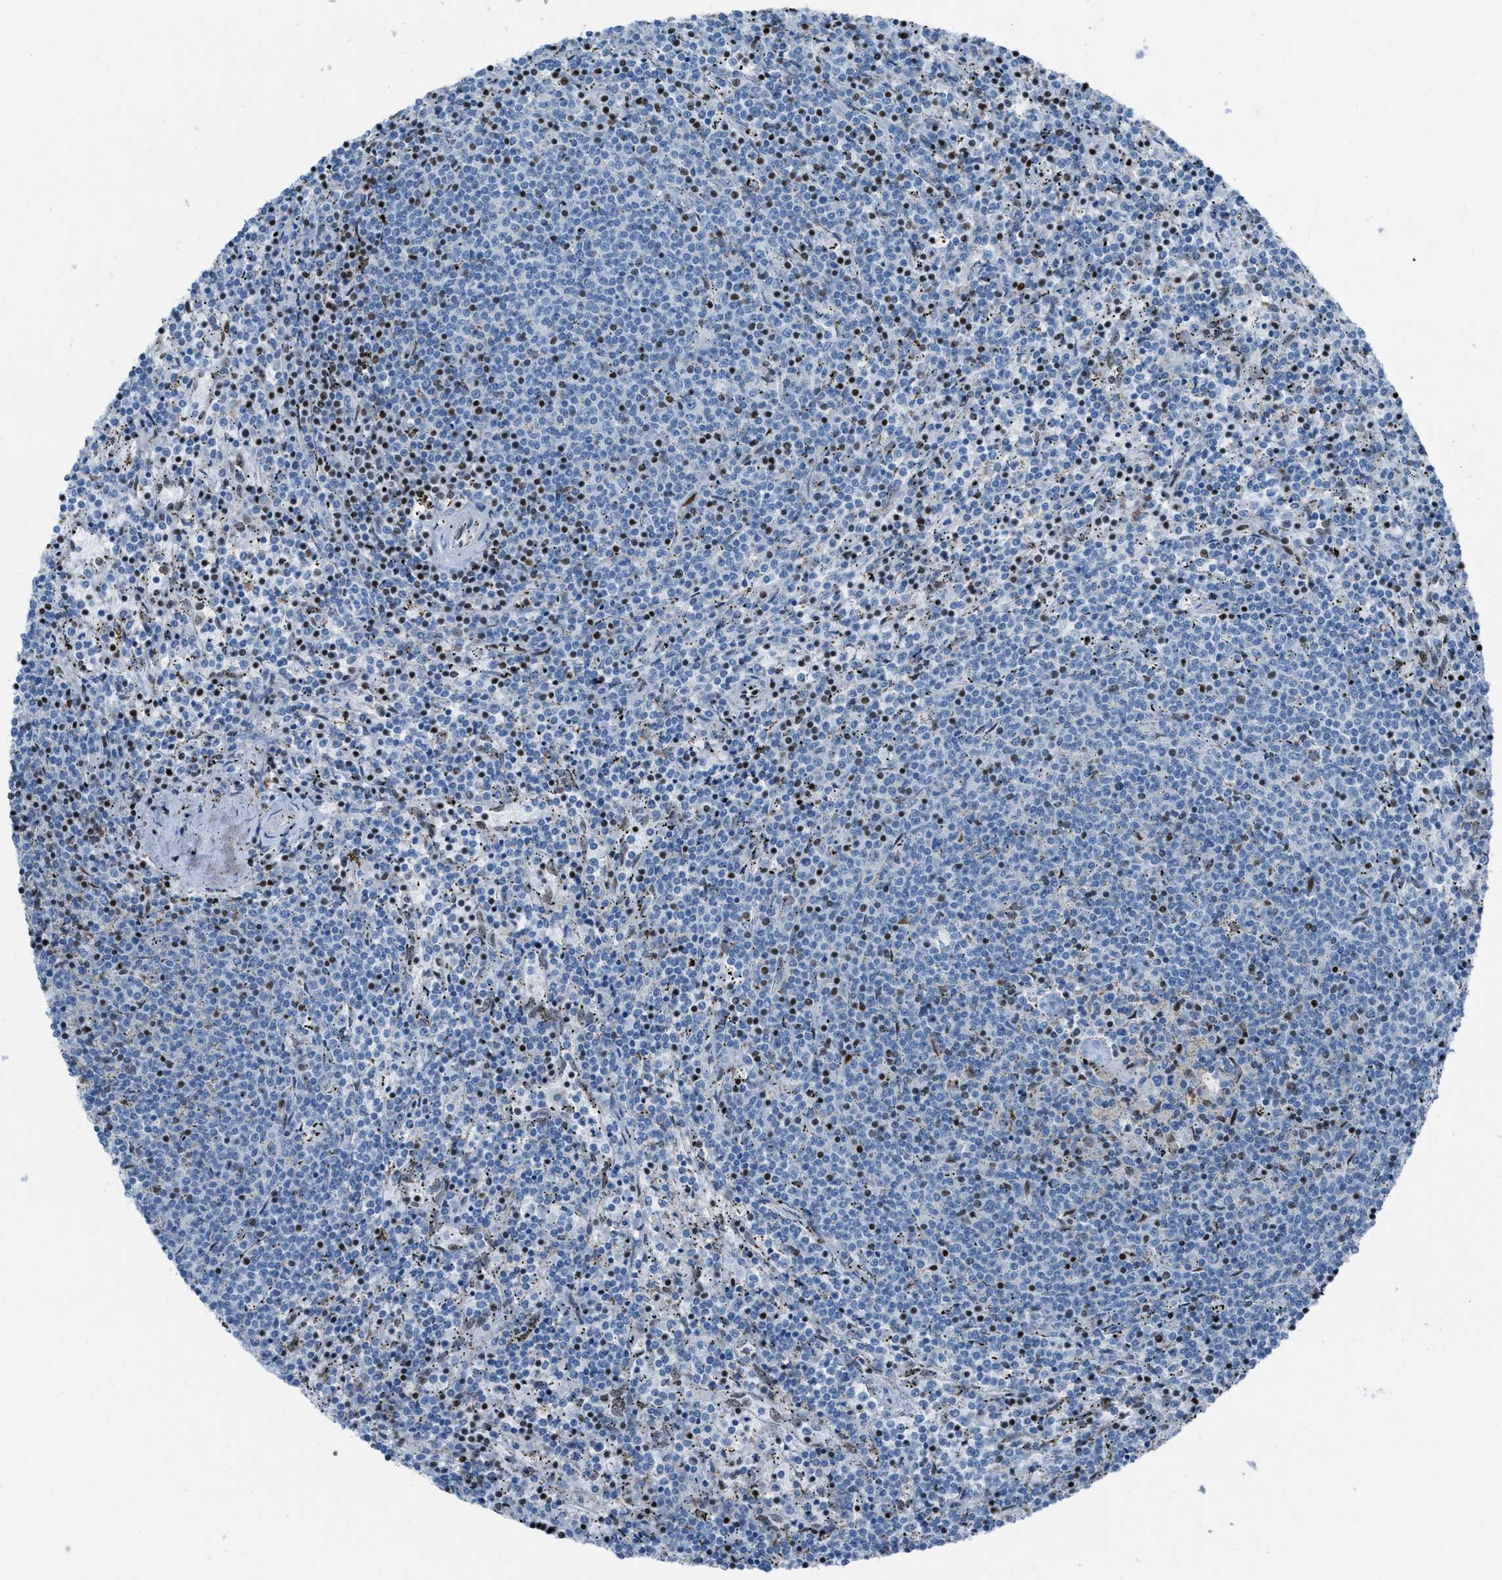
{"staining": {"intensity": "negative", "quantity": "none", "location": "none"}, "tissue": "lymphoma", "cell_type": "Tumor cells", "image_type": "cancer", "snomed": [{"axis": "morphology", "description": "Malignant lymphoma, non-Hodgkin's type, Low grade"}, {"axis": "topography", "description": "Spleen"}], "caption": "Immunohistochemical staining of lymphoma displays no significant staining in tumor cells.", "gene": "SLFN5", "patient": {"sex": "female", "age": 50}}